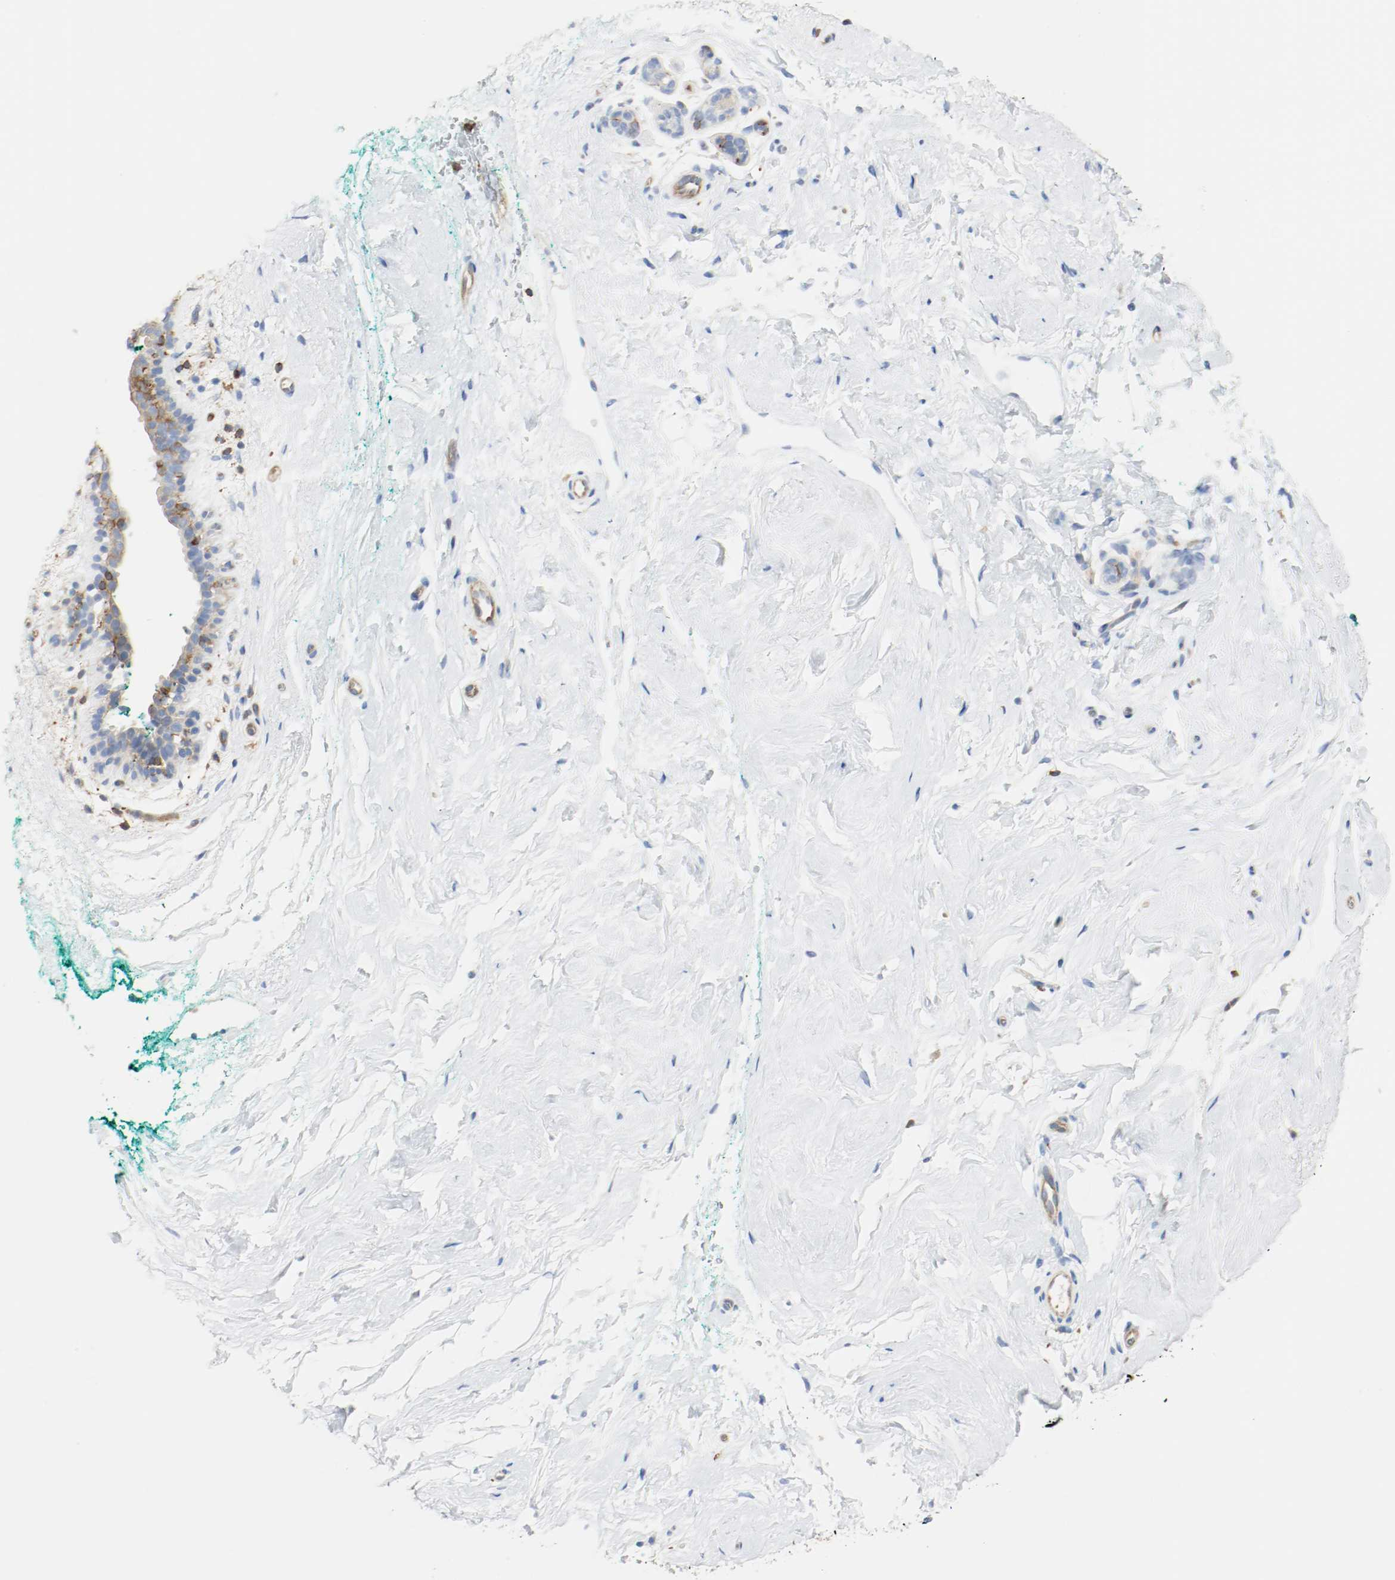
{"staining": {"intensity": "negative", "quantity": "none", "location": "none"}, "tissue": "breast", "cell_type": "Adipocytes", "image_type": "normal", "snomed": [{"axis": "morphology", "description": "Normal tissue, NOS"}, {"axis": "topography", "description": "Breast"}], "caption": "Immunohistochemistry of normal human breast shows no positivity in adipocytes. Nuclei are stained in blue.", "gene": "ARPC1B", "patient": {"sex": "female", "age": 52}}